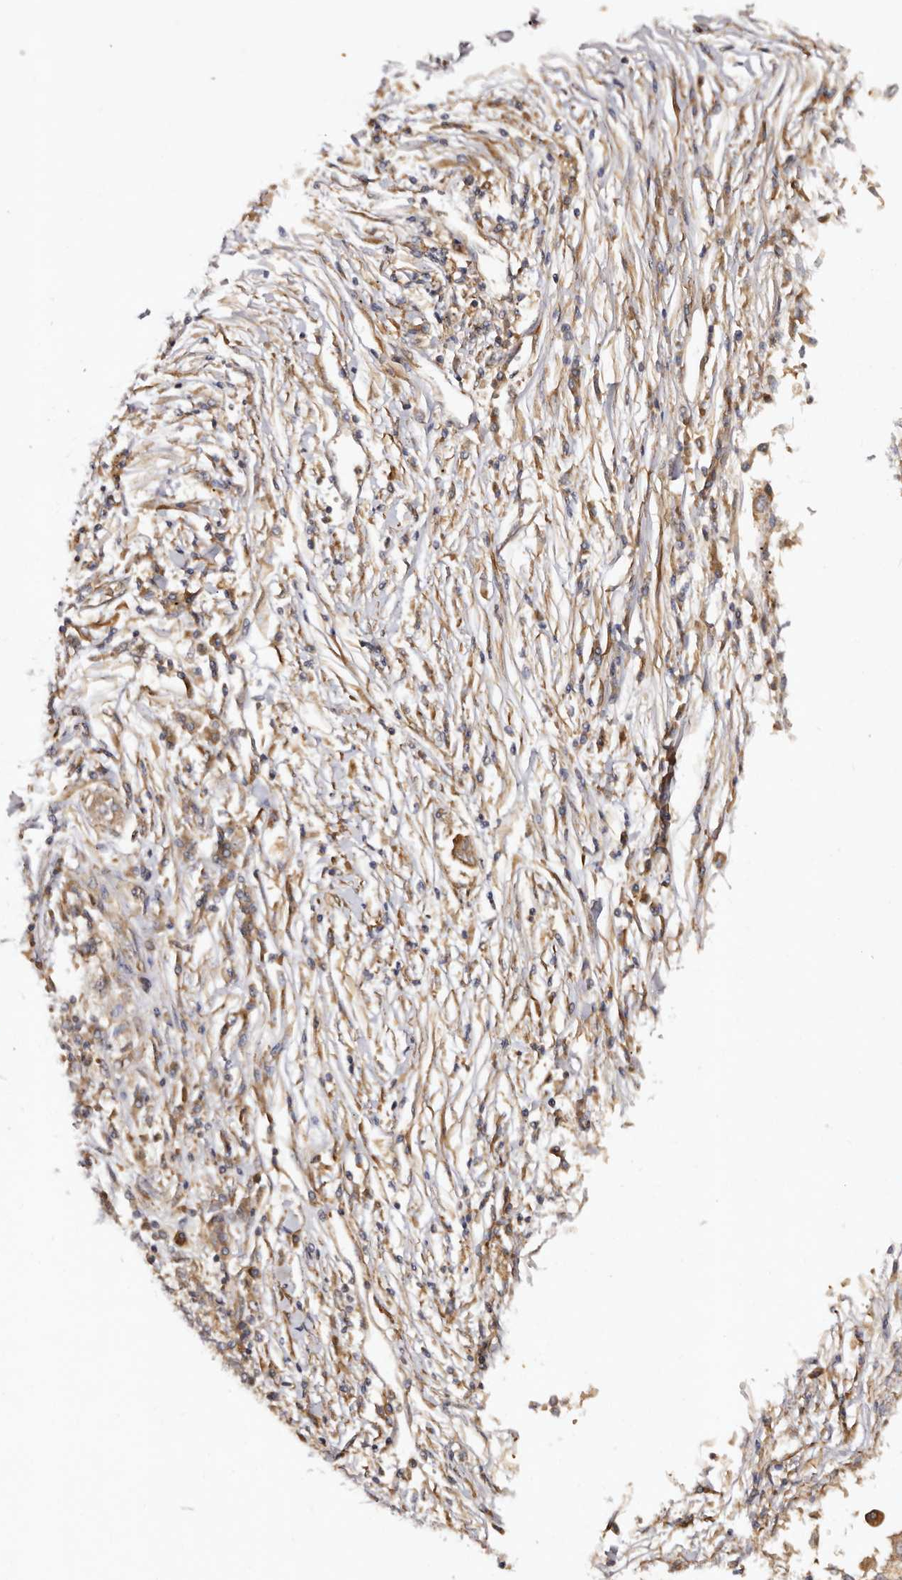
{"staining": {"intensity": "moderate", "quantity": ">75%", "location": "cytoplasmic/membranous"}, "tissue": "lung cancer", "cell_type": "Tumor cells", "image_type": "cancer", "snomed": [{"axis": "morphology", "description": "Normal tissue, NOS"}, {"axis": "morphology", "description": "Squamous cell carcinoma, NOS"}, {"axis": "topography", "description": "Cartilage tissue"}, {"axis": "topography", "description": "Bronchus"}, {"axis": "topography", "description": "Lung"}, {"axis": "topography", "description": "Peripheral nerve tissue"}], "caption": "High-power microscopy captured an IHC micrograph of lung squamous cell carcinoma, revealing moderate cytoplasmic/membranous staining in approximately >75% of tumor cells.", "gene": "RPS6", "patient": {"sex": "female", "age": 49}}